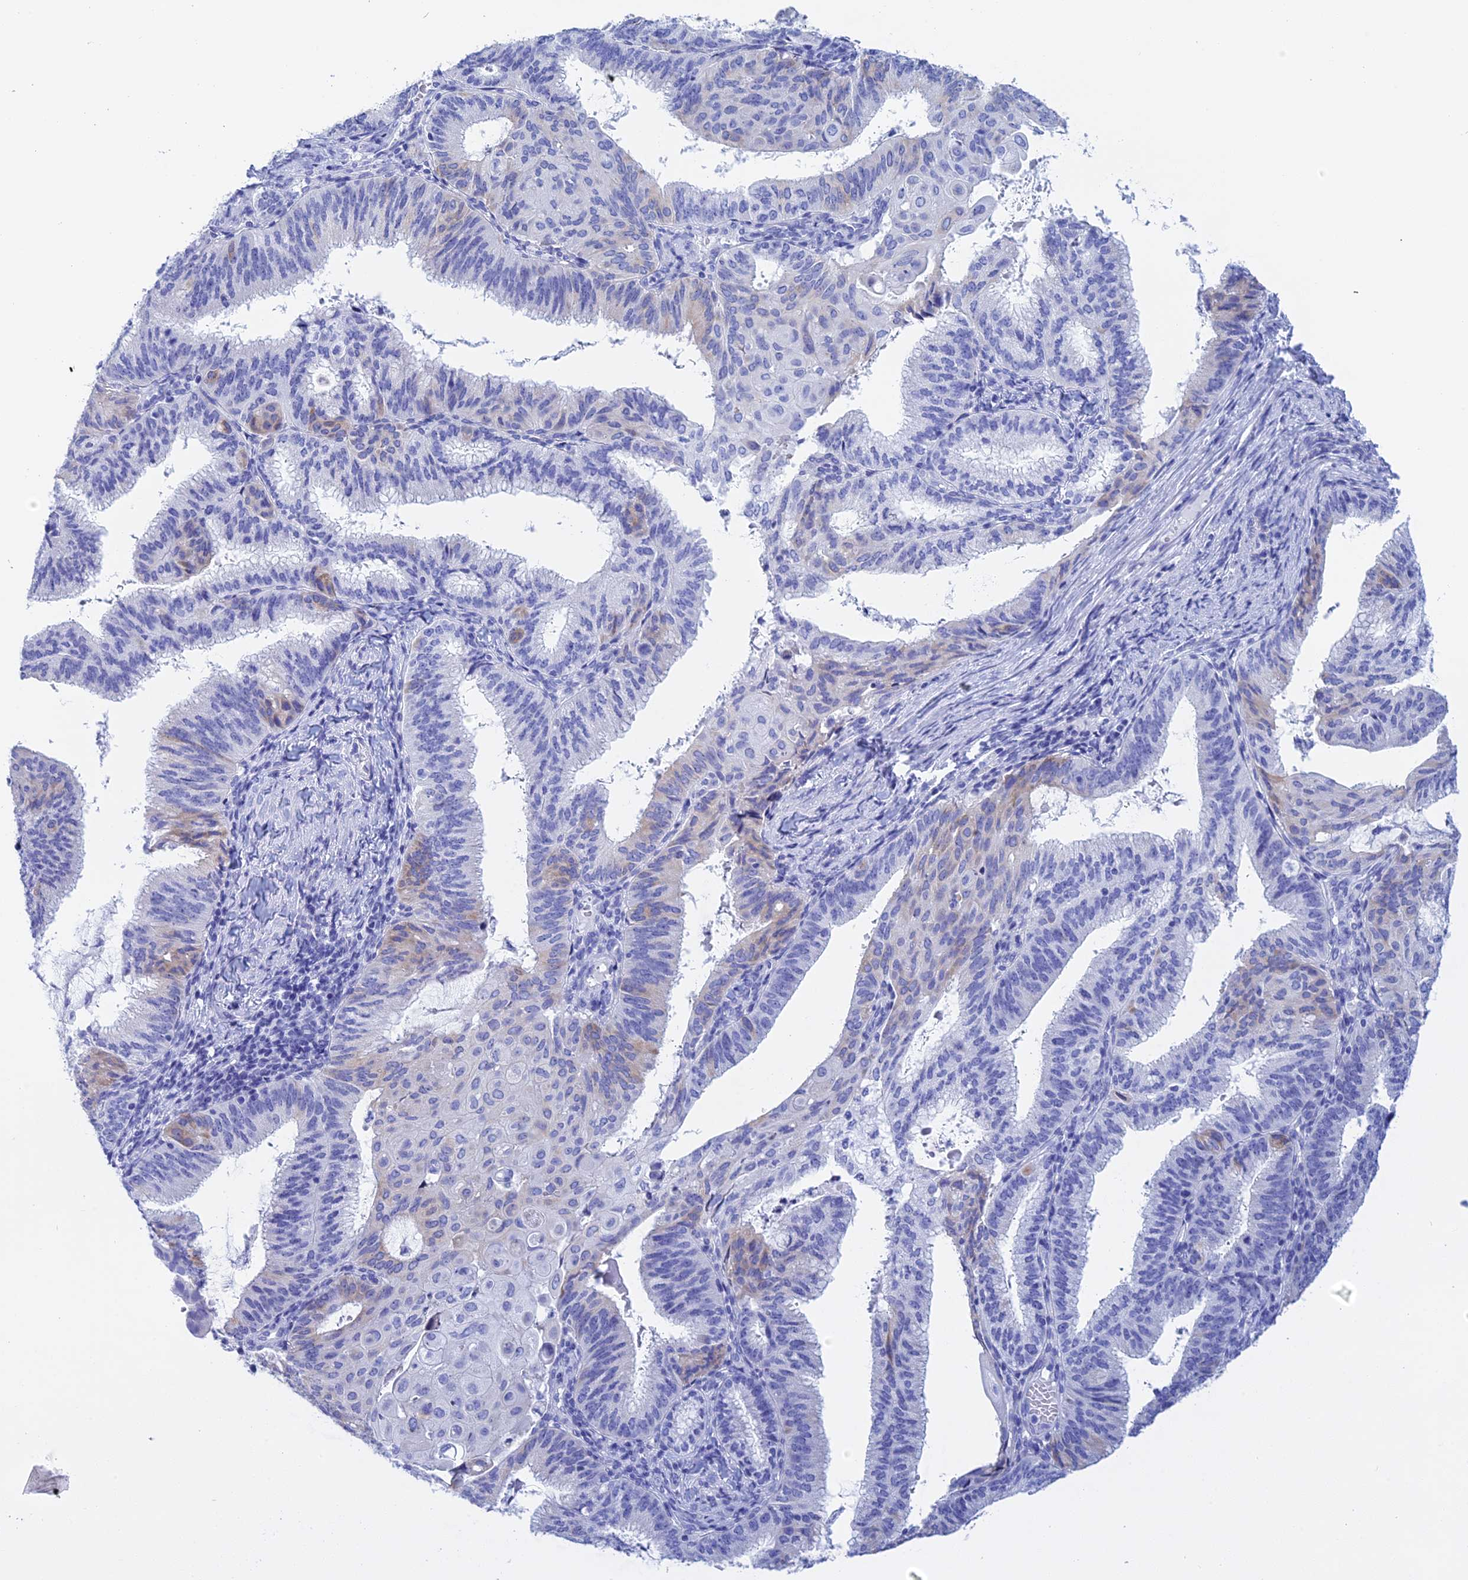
{"staining": {"intensity": "weak", "quantity": "<25%", "location": "cytoplasmic/membranous"}, "tissue": "endometrial cancer", "cell_type": "Tumor cells", "image_type": "cancer", "snomed": [{"axis": "morphology", "description": "Adenocarcinoma, NOS"}, {"axis": "topography", "description": "Endometrium"}], "caption": "A micrograph of endometrial cancer (adenocarcinoma) stained for a protein exhibits no brown staining in tumor cells.", "gene": "TEX101", "patient": {"sex": "female", "age": 49}}